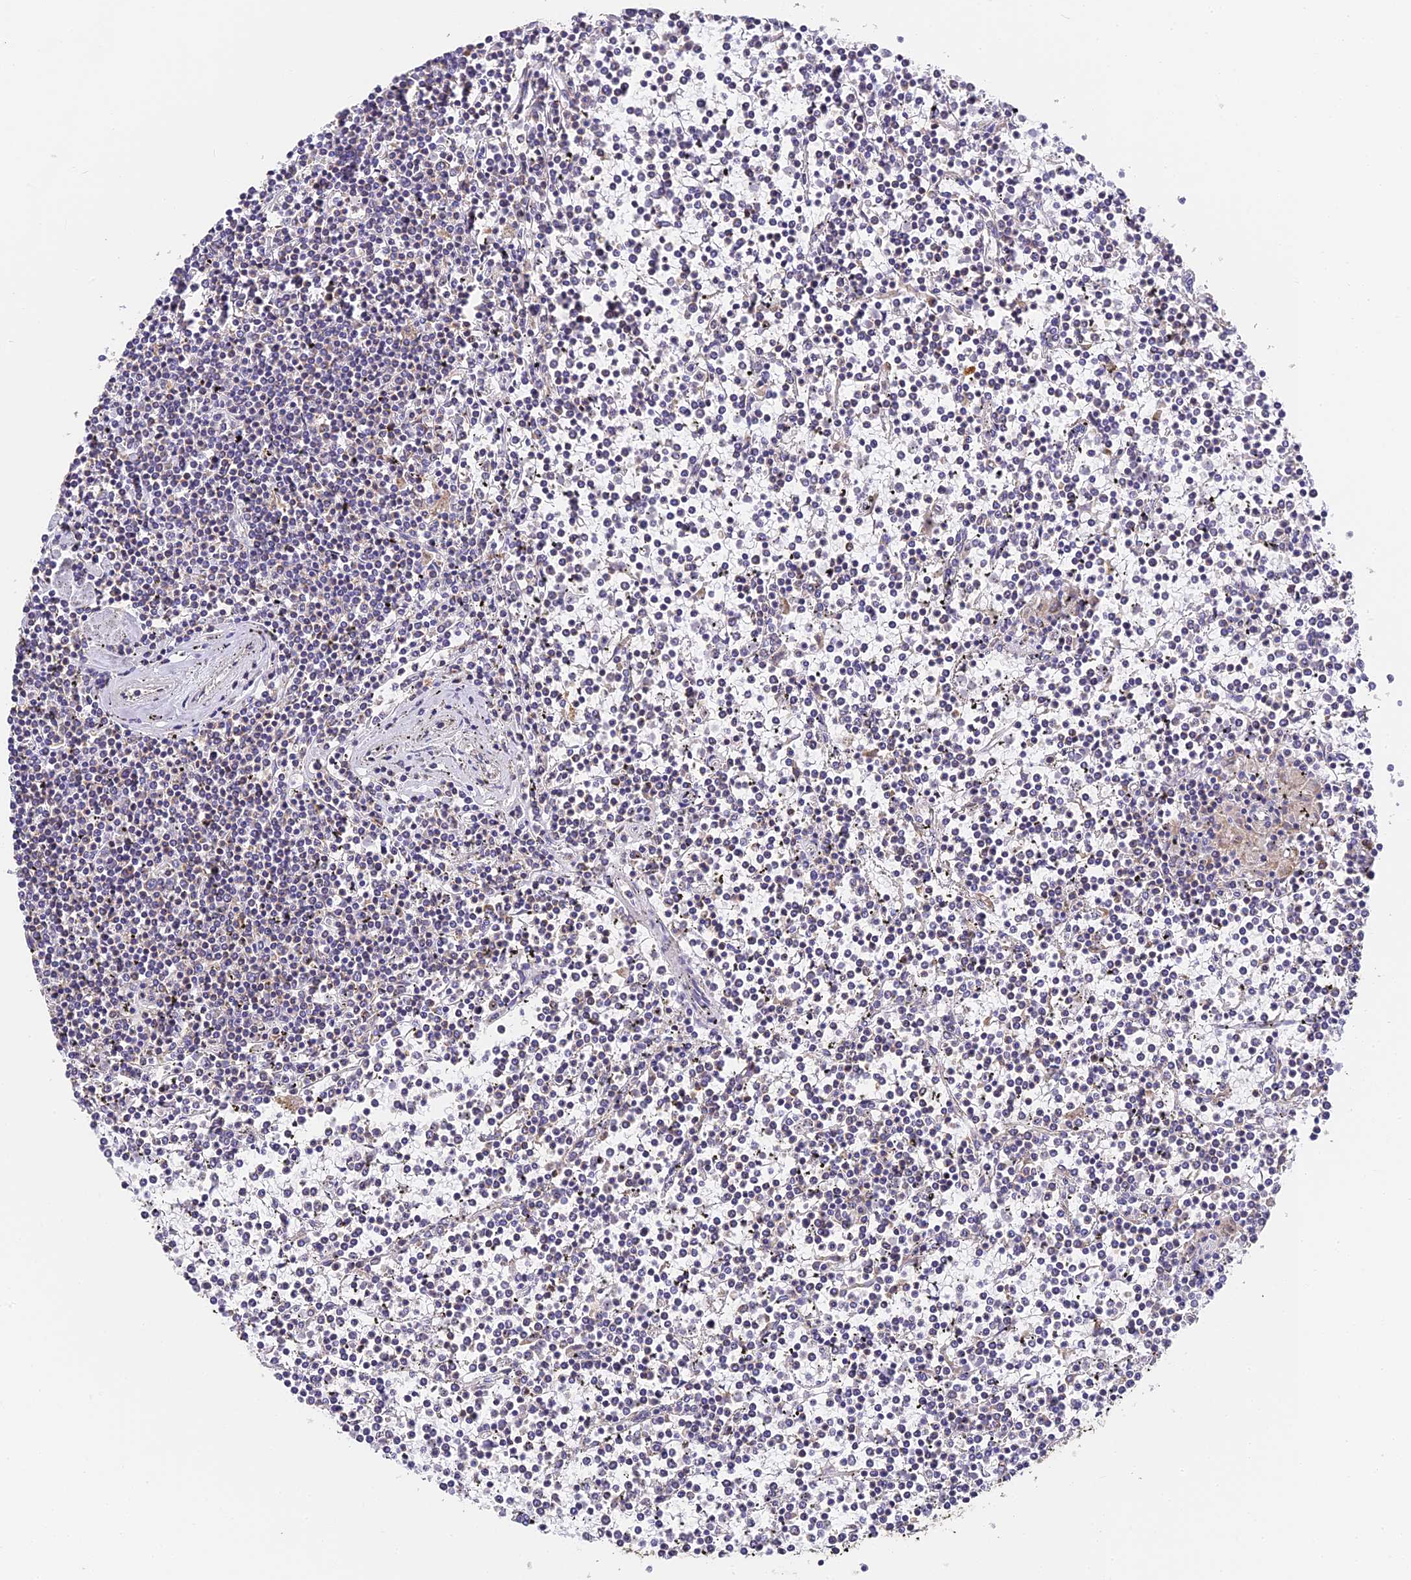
{"staining": {"intensity": "negative", "quantity": "none", "location": "none"}, "tissue": "lymphoma", "cell_type": "Tumor cells", "image_type": "cancer", "snomed": [{"axis": "morphology", "description": "Malignant lymphoma, non-Hodgkin's type, Low grade"}, {"axis": "topography", "description": "Spleen"}], "caption": "DAB (3,3'-diaminobenzidine) immunohistochemical staining of human low-grade malignant lymphoma, non-Hodgkin's type reveals no significant positivity in tumor cells.", "gene": "COX6C", "patient": {"sex": "female", "age": 19}}